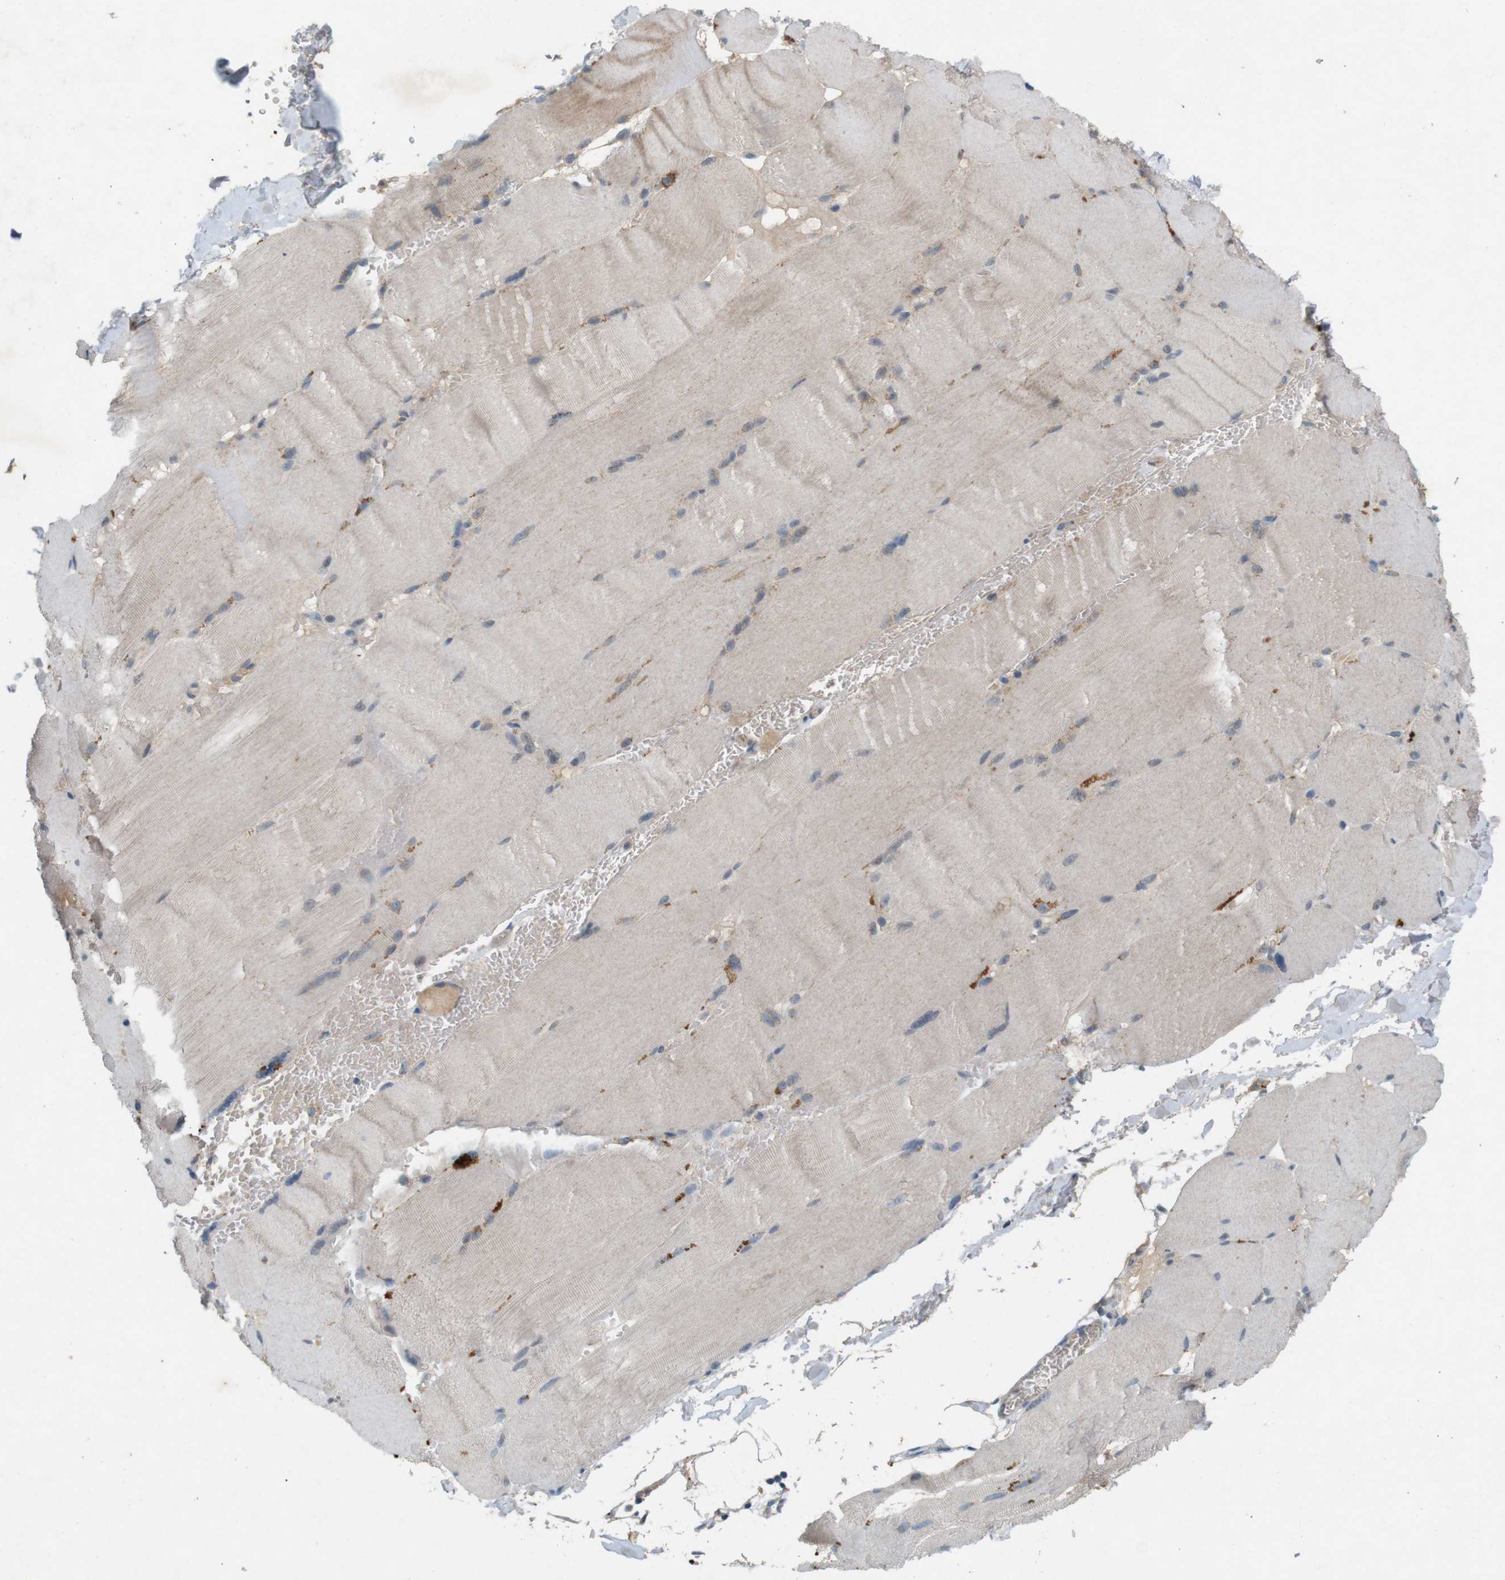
{"staining": {"intensity": "weak", "quantity": "<25%", "location": "cytoplasmic/membranous"}, "tissue": "skeletal muscle", "cell_type": "Myocytes", "image_type": "normal", "snomed": [{"axis": "morphology", "description": "Normal tissue, NOS"}, {"axis": "topography", "description": "Skin"}, {"axis": "topography", "description": "Skeletal muscle"}], "caption": "High power microscopy histopathology image of an IHC histopathology image of unremarkable skeletal muscle, revealing no significant positivity in myocytes.", "gene": "PVR", "patient": {"sex": "male", "age": 83}}